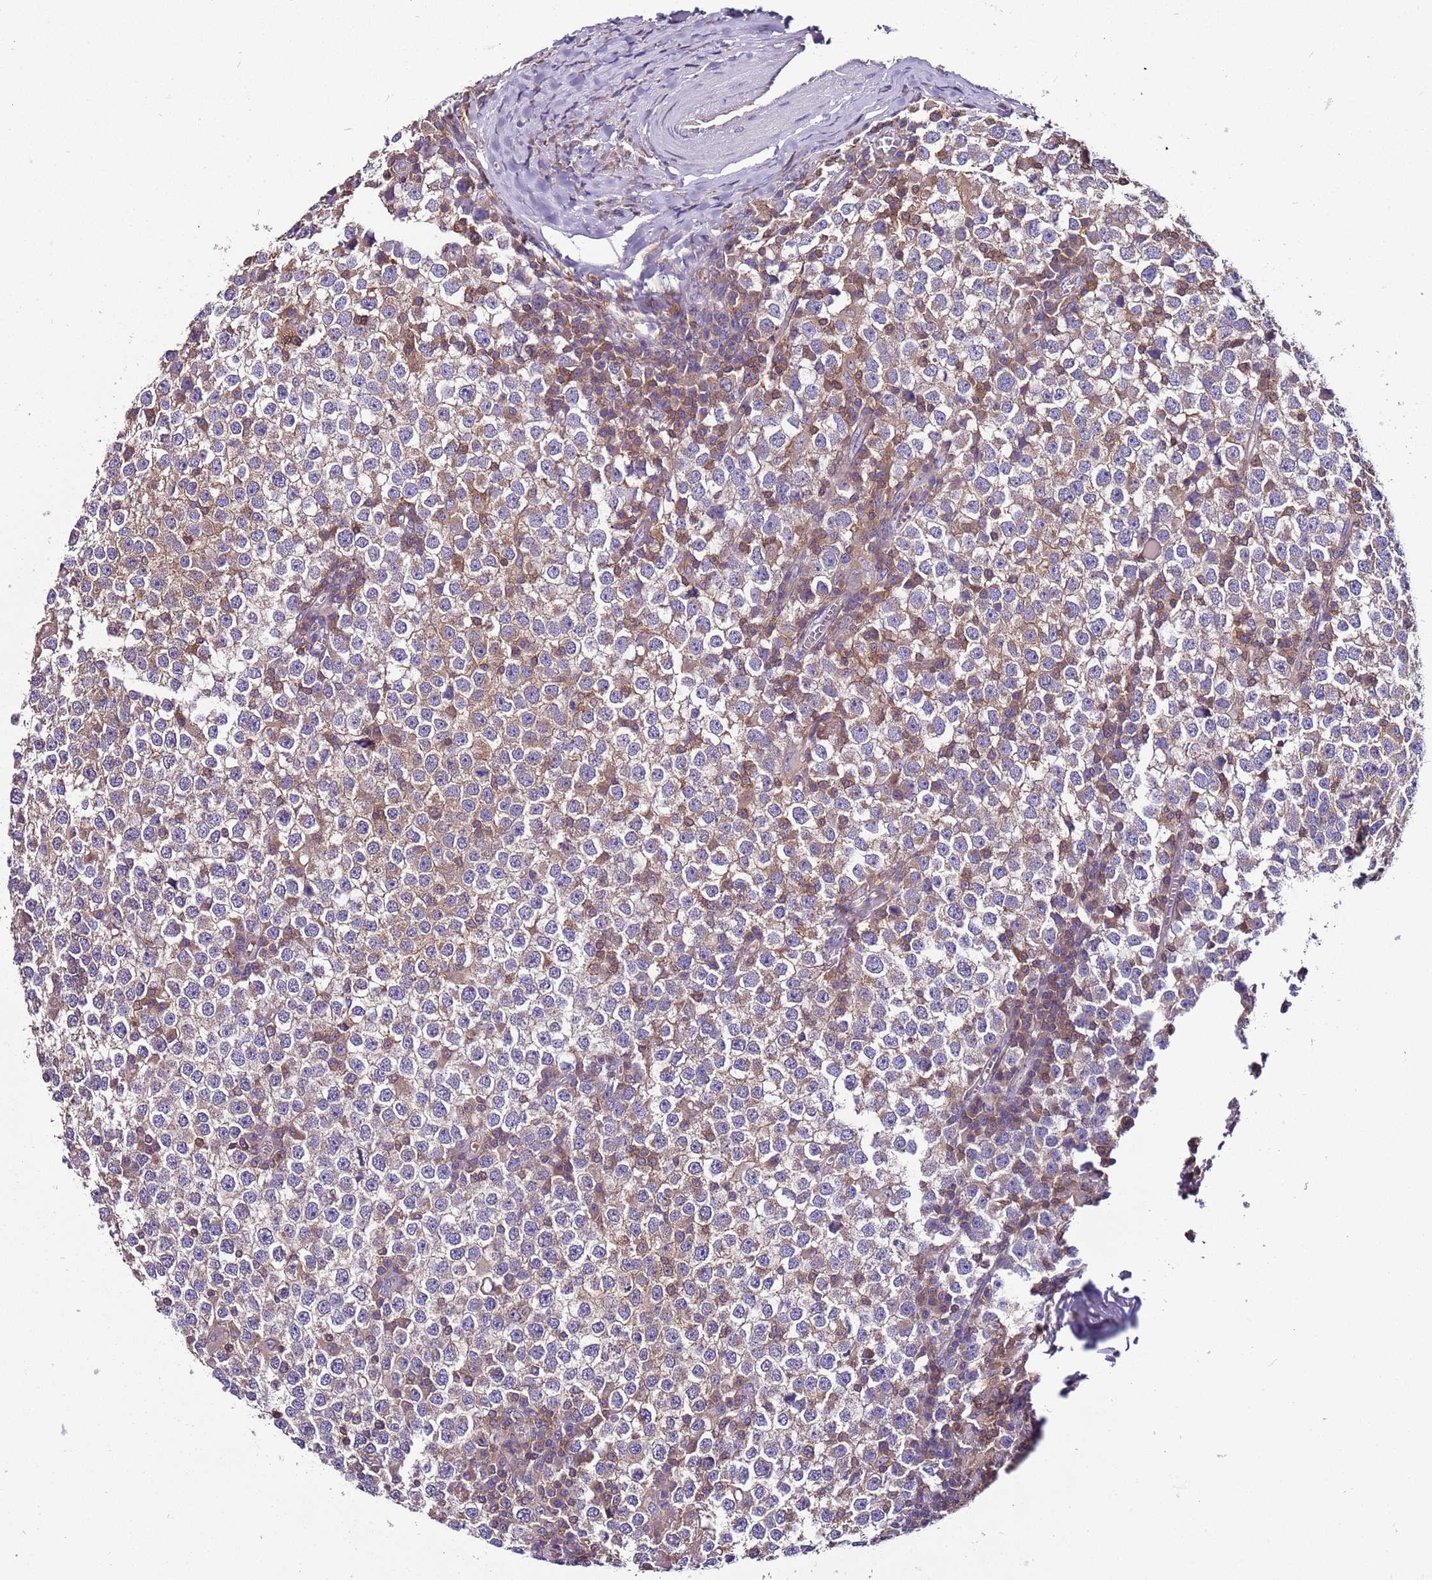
{"staining": {"intensity": "moderate", "quantity": "<25%", "location": "cytoplasmic/membranous"}, "tissue": "testis cancer", "cell_type": "Tumor cells", "image_type": "cancer", "snomed": [{"axis": "morphology", "description": "Seminoma, NOS"}, {"axis": "topography", "description": "Testis"}], "caption": "An IHC photomicrograph of neoplastic tissue is shown. Protein staining in brown shows moderate cytoplasmic/membranous positivity in testis seminoma within tumor cells.", "gene": "IGIP", "patient": {"sex": "male", "age": 65}}